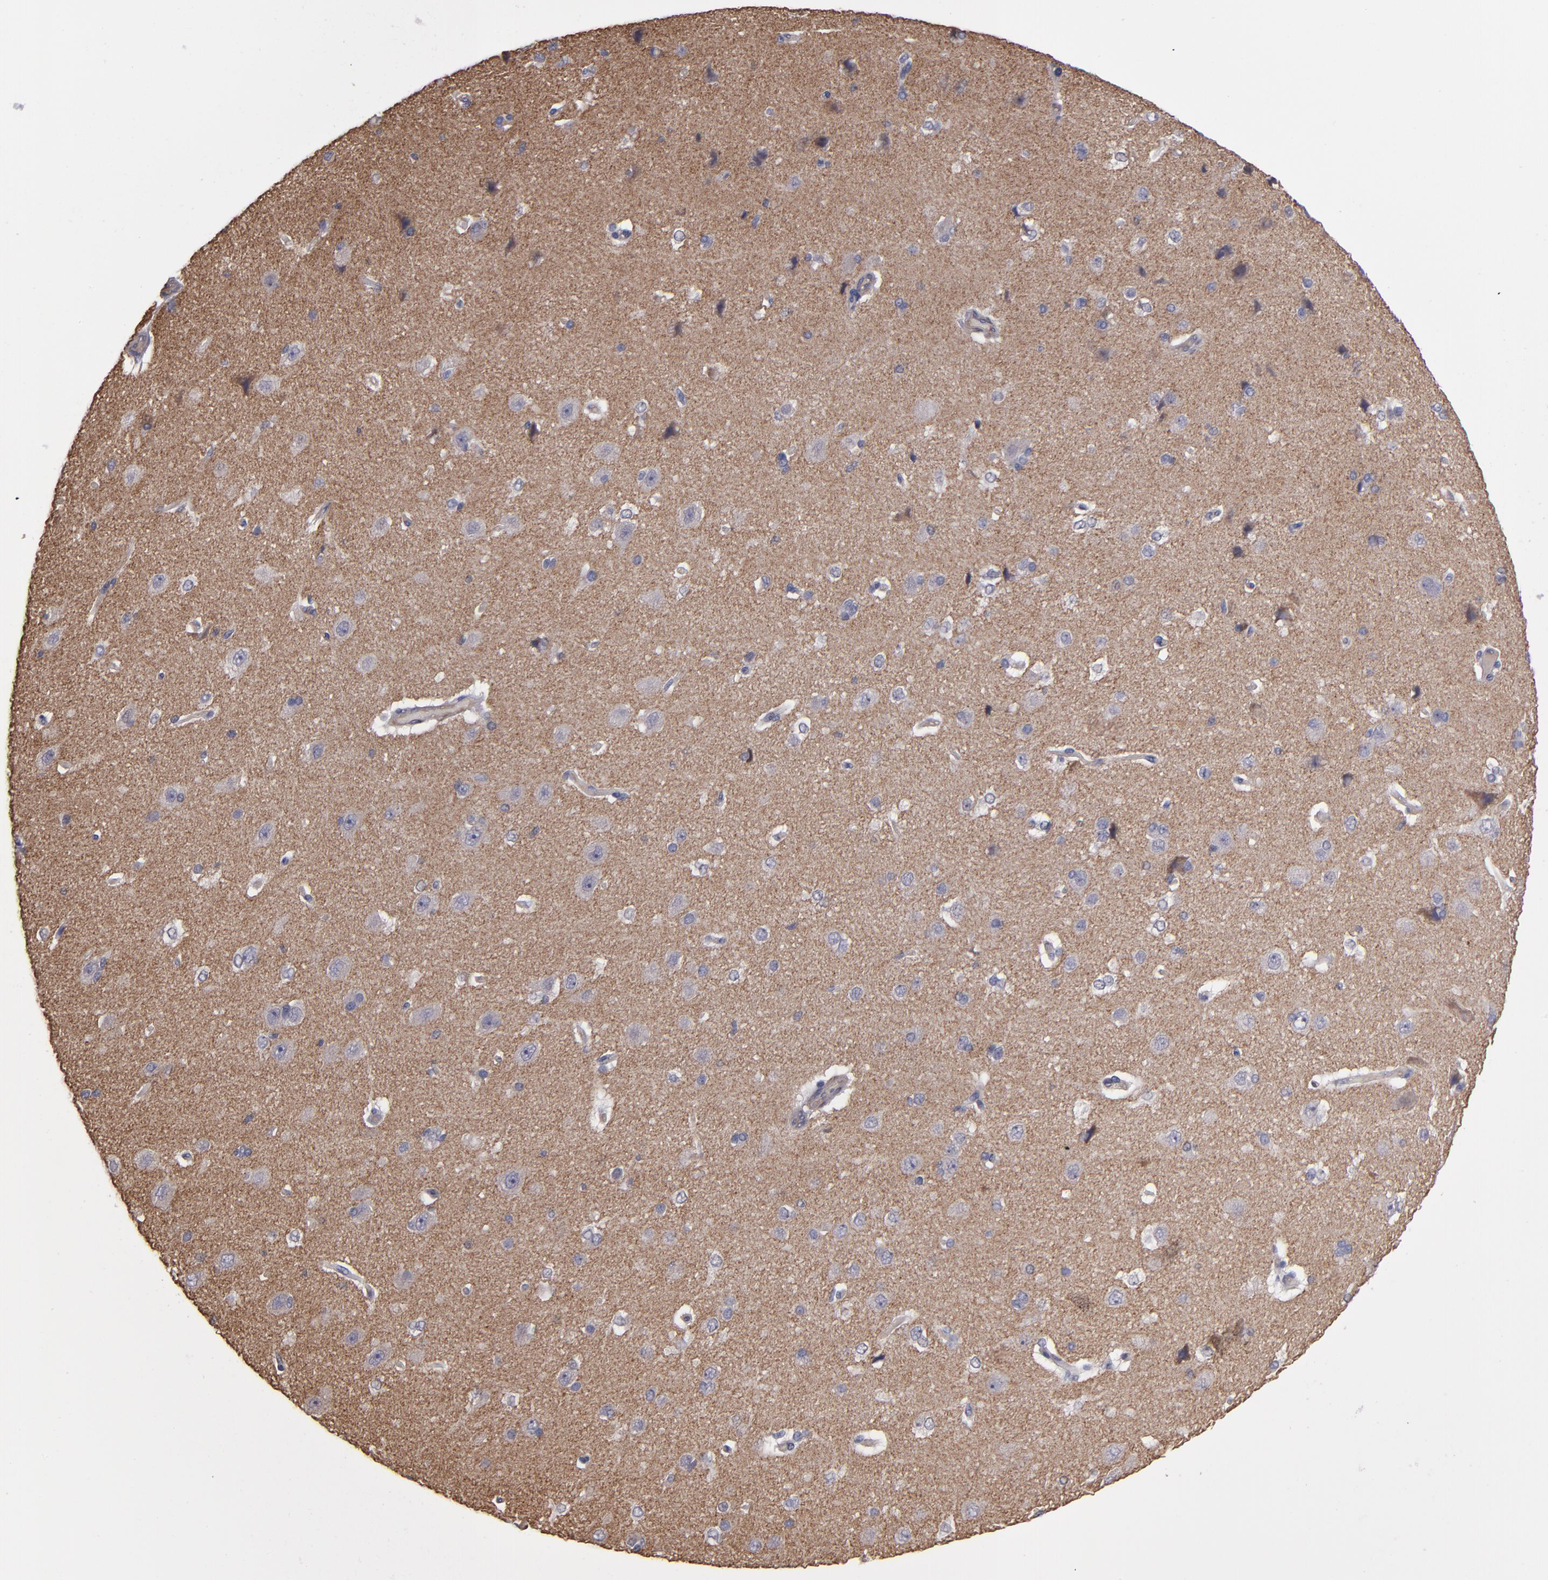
{"staining": {"intensity": "moderate", "quantity": "25%-75%", "location": "cytoplasmic/membranous"}, "tissue": "cerebral cortex", "cell_type": "Endothelial cells", "image_type": "normal", "snomed": [{"axis": "morphology", "description": "Normal tissue, NOS"}, {"axis": "topography", "description": "Cerebral cortex"}], "caption": "Immunohistochemical staining of benign human cerebral cortex reveals moderate cytoplasmic/membranous protein staining in approximately 25%-75% of endothelial cells. Nuclei are stained in blue.", "gene": "SERPINA7", "patient": {"sex": "female", "age": 45}}